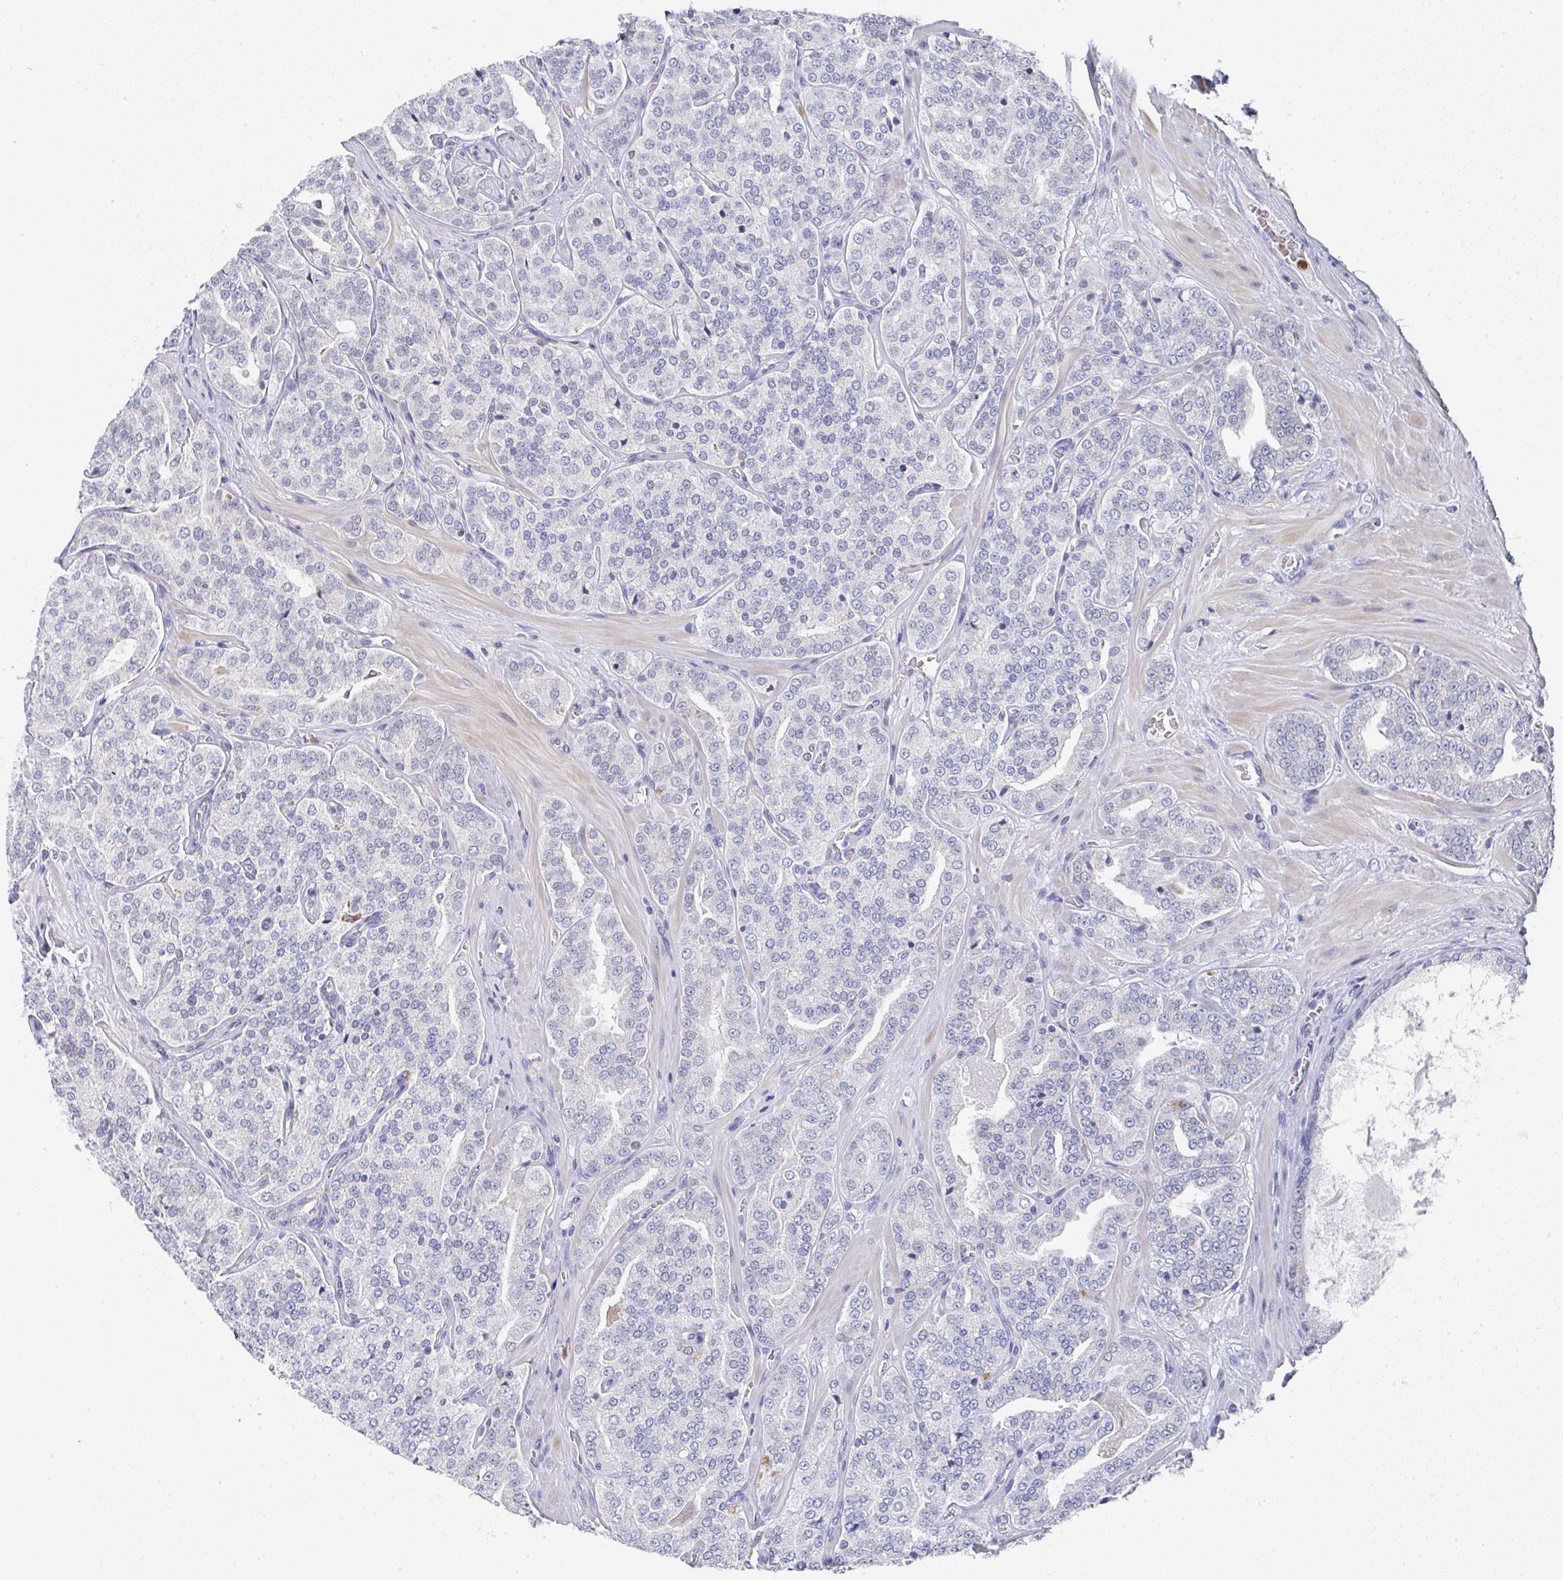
{"staining": {"intensity": "negative", "quantity": "none", "location": "none"}, "tissue": "prostate cancer", "cell_type": "Tumor cells", "image_type": "cancer", "snomed": [{"axis": "morphology", "description": "Adenocarcinoma, High grade"}, {"axis": "topography", "description": "Prostate"}], "caption": "Immunohistochemistry histopathology image of neoplastic tissue: human prostate adenocarcinoma (high-grade) stained with DAB demonstrates no significant protein positivity in tumor cells.", "gene": "NCF1", "patient": {"sex": "male", "age": 66}}